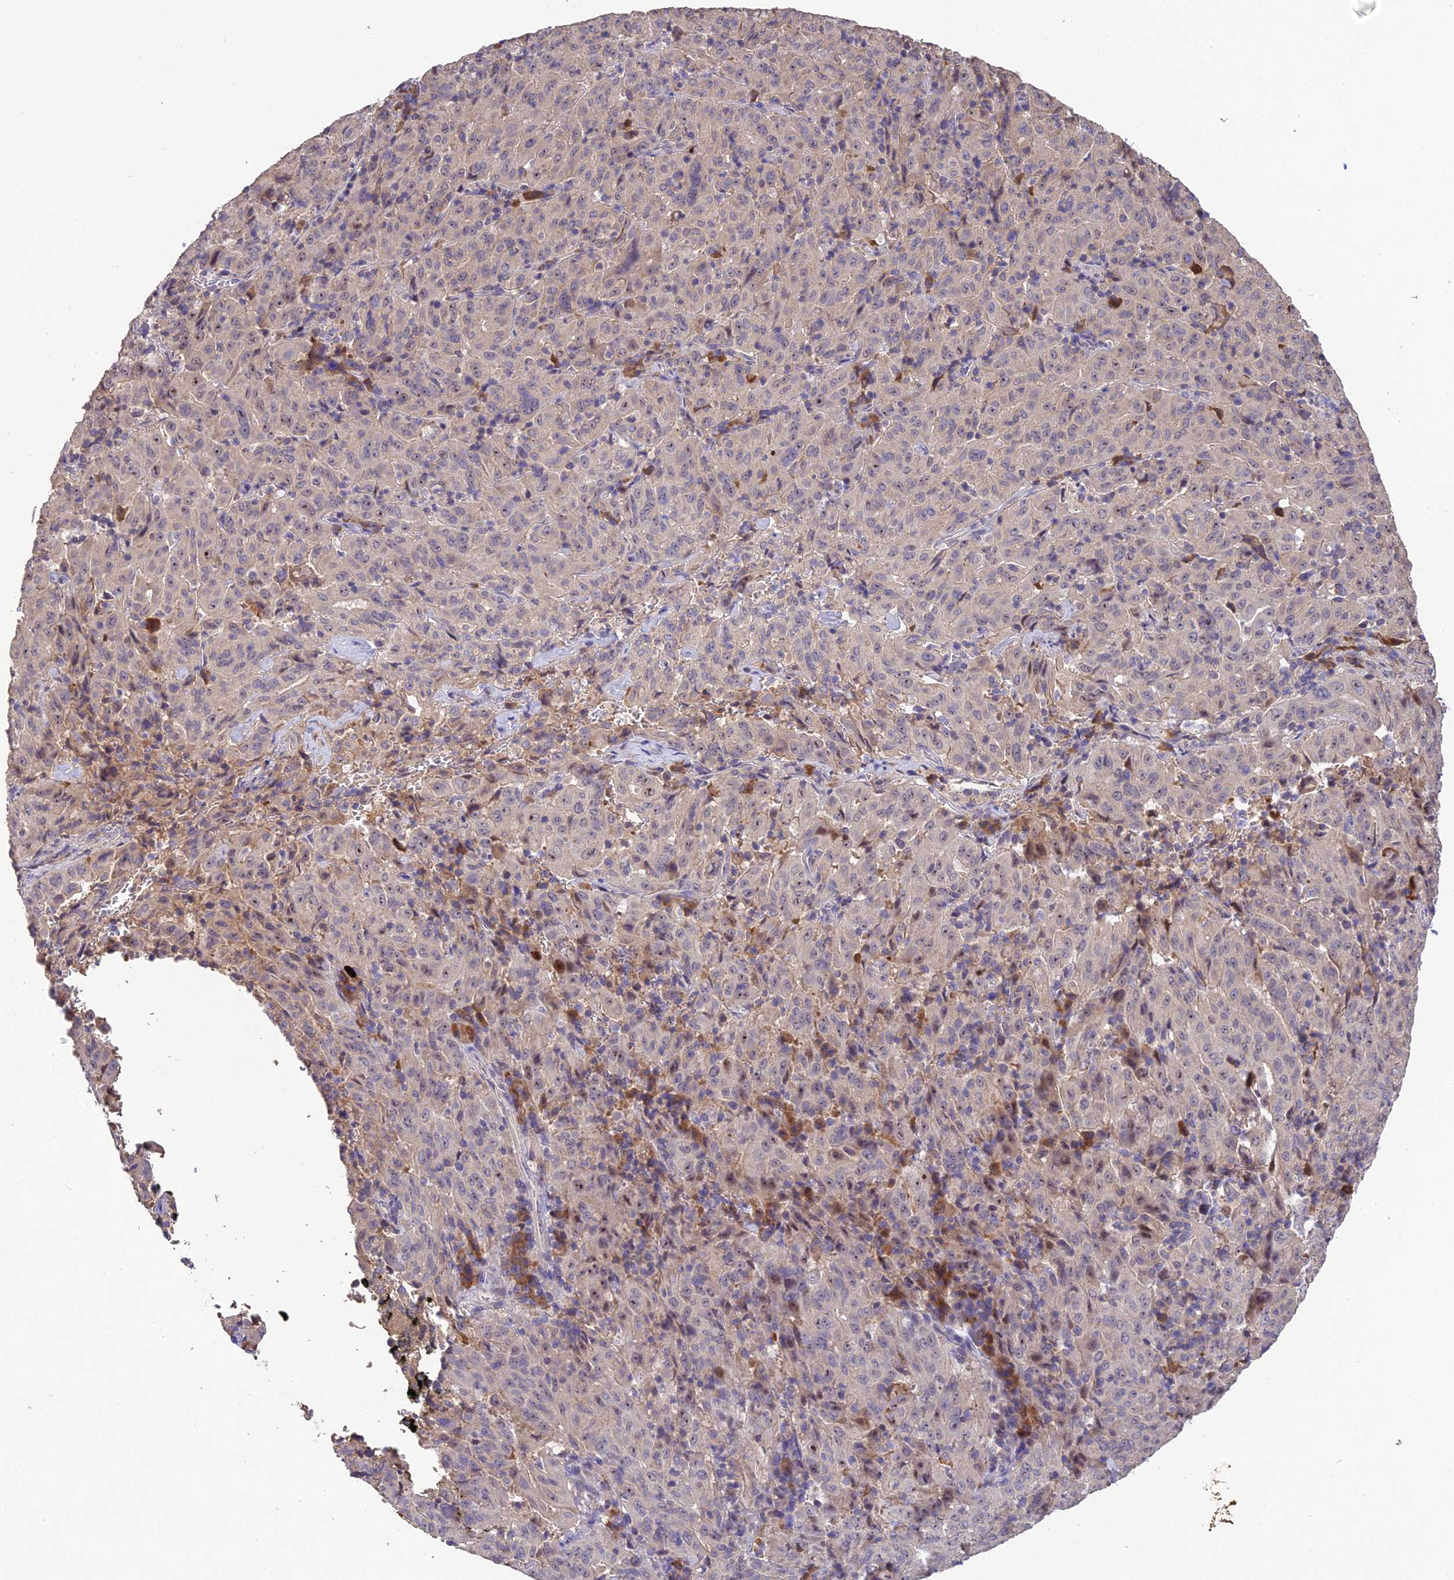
{"staining": {"intensity": "moderate", "quantity": "<25%", "location": "nuclear"}, "tissue": "pancreatic cancer", "cell_type": "Tumor cells", "image_type": "cancer", "snomed": [{"axis": "morphology", "description": "Adenocarcinoma, NOS"}, {"axis": "topography", "description": "Pancreas"}], "caption": "Immunohistochemical staining of pancreatic cancer exhibits low levels of moderate nuclear staining in about <25% of tumor cells.", "gene": "DENND5B", "patient": {"sex": "male", "age": 63}}